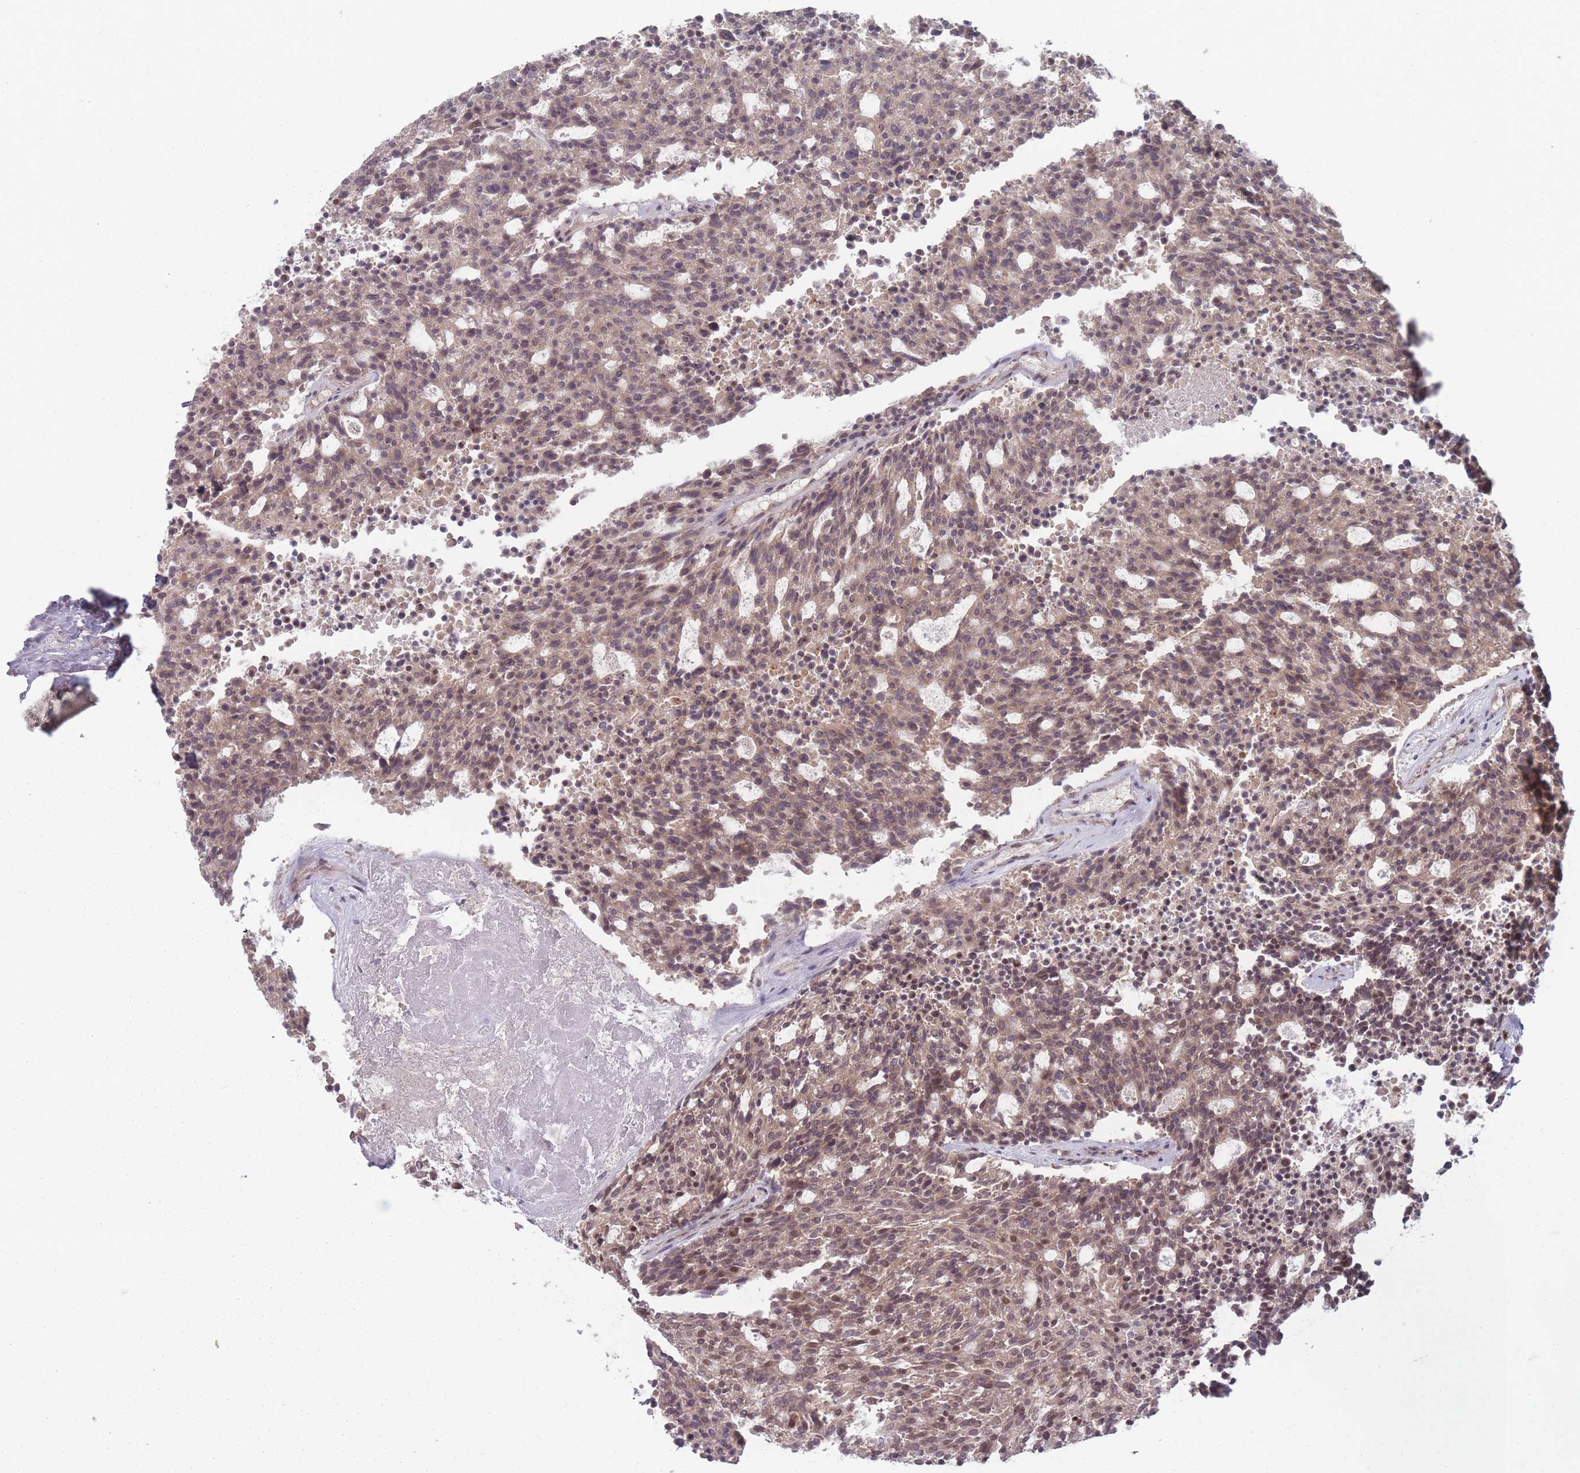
{"staining": {"intensity": "weak", "quantity": ">75%", "location": "cytoplasmic/membranous"}, "tissue": "carcinoid", "cell_type": "Tumor cells", "image_type": "cancer", "snomed": [{"axis": "morphology", "description": "Carcinoid, malignant, NOS"}, {"axis": "topography", "description": "Pancreas"}], "caption": "Protein analysis of malignant carcinoid tissue exhibits weak cytoplasmic/membranous positivity in about >75% of tumor cells.", "gene": "TMED3", "patient": {"sex": "female", "age": 54}}